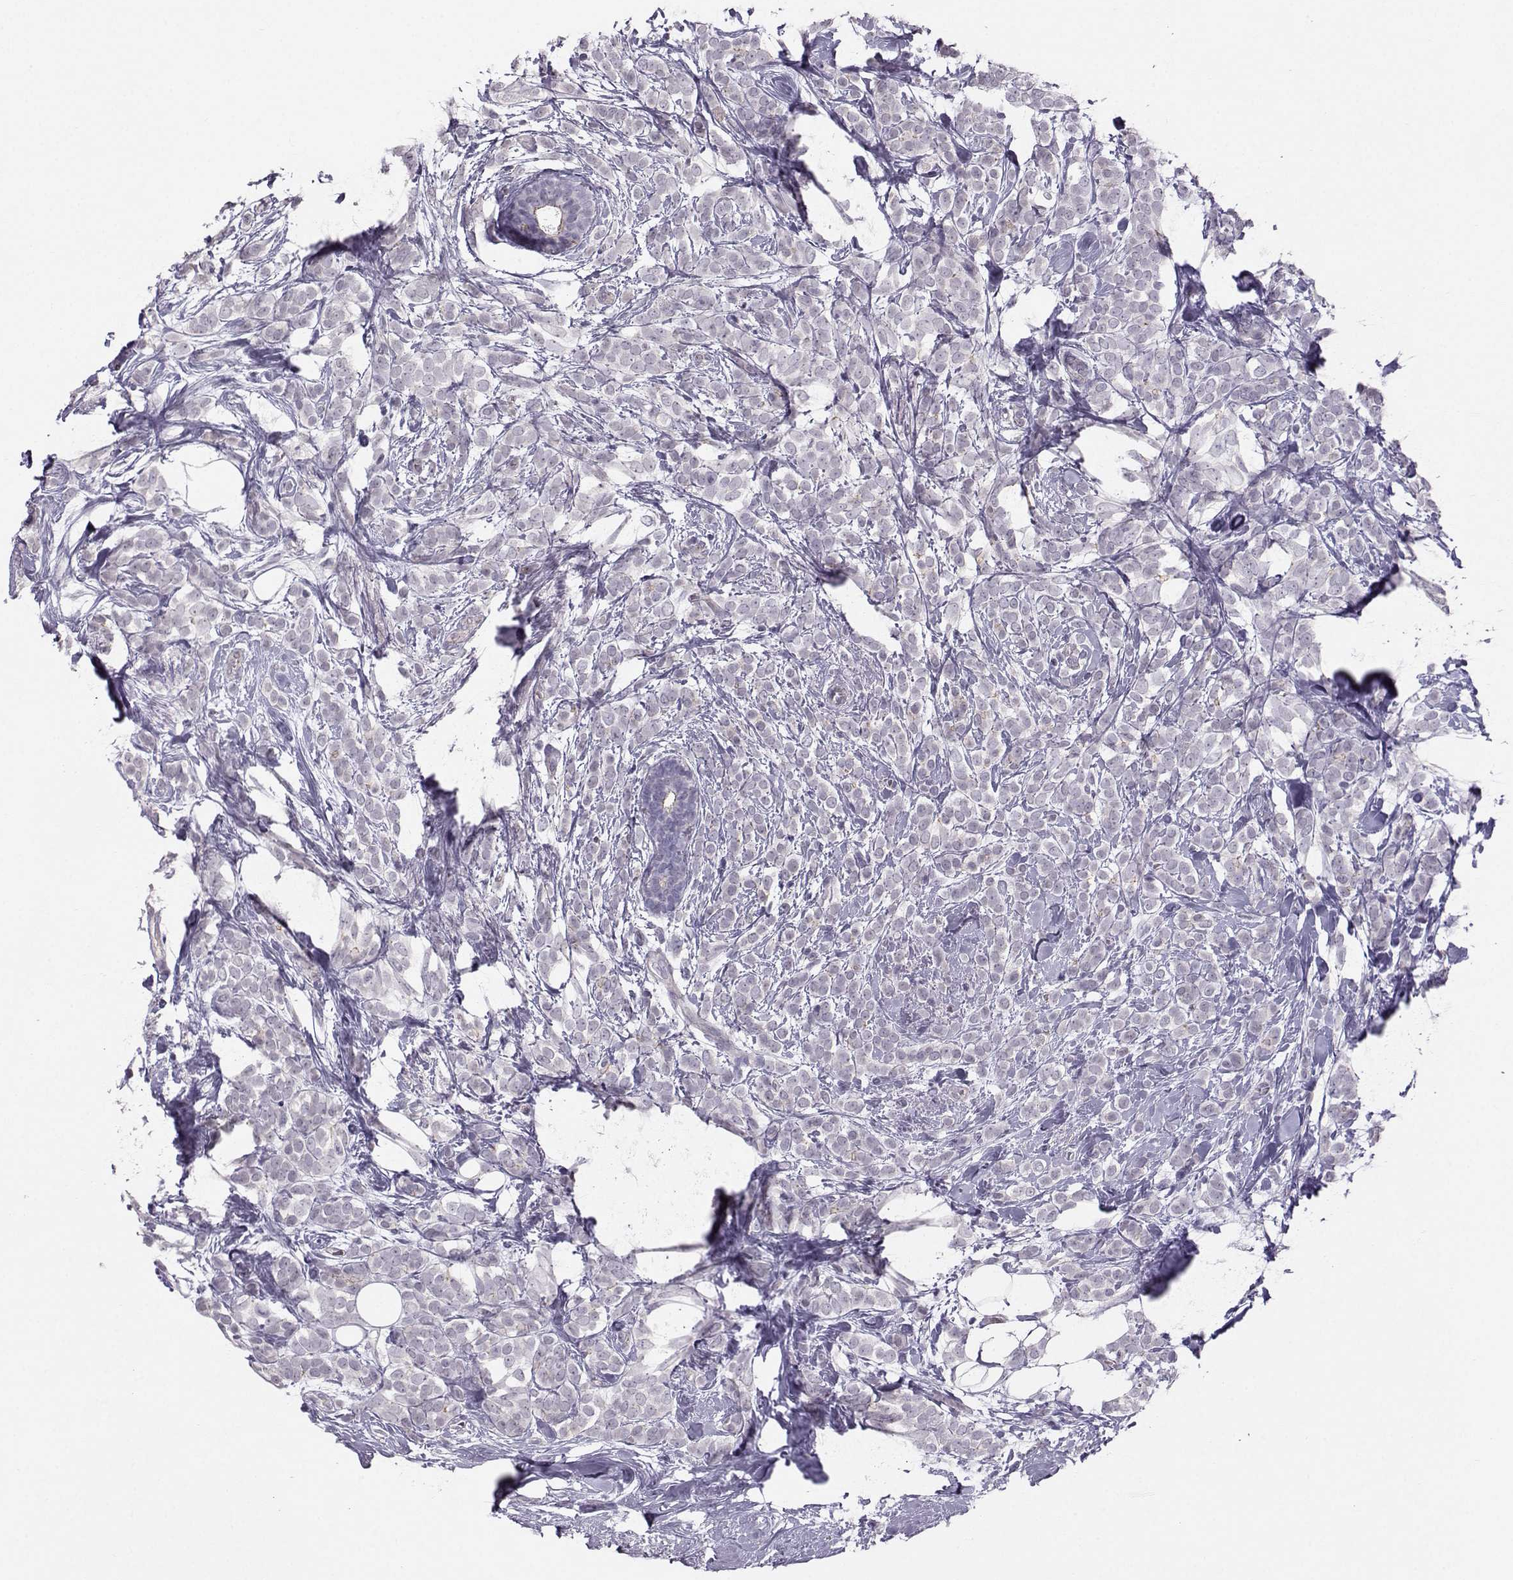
{"staining": {"intensity": "negative", "quantity": "none", "location": "none"}, "tissue": "breast cancer", "cell_type": "Tumor cells", "image_type": "cancer", "snomed": [{"axis": "morphology", "description": "Lobular carcinoma"}, {"axis": "topography", "description": "Breast"}], "caption": "An immunohistochemistry (IHC) histopathology image of breast cancer is shown. There is no staining in tumor cells of breast cancer.", "gene": "MAST1", "patient": {"sex": "female", "age": 49}}